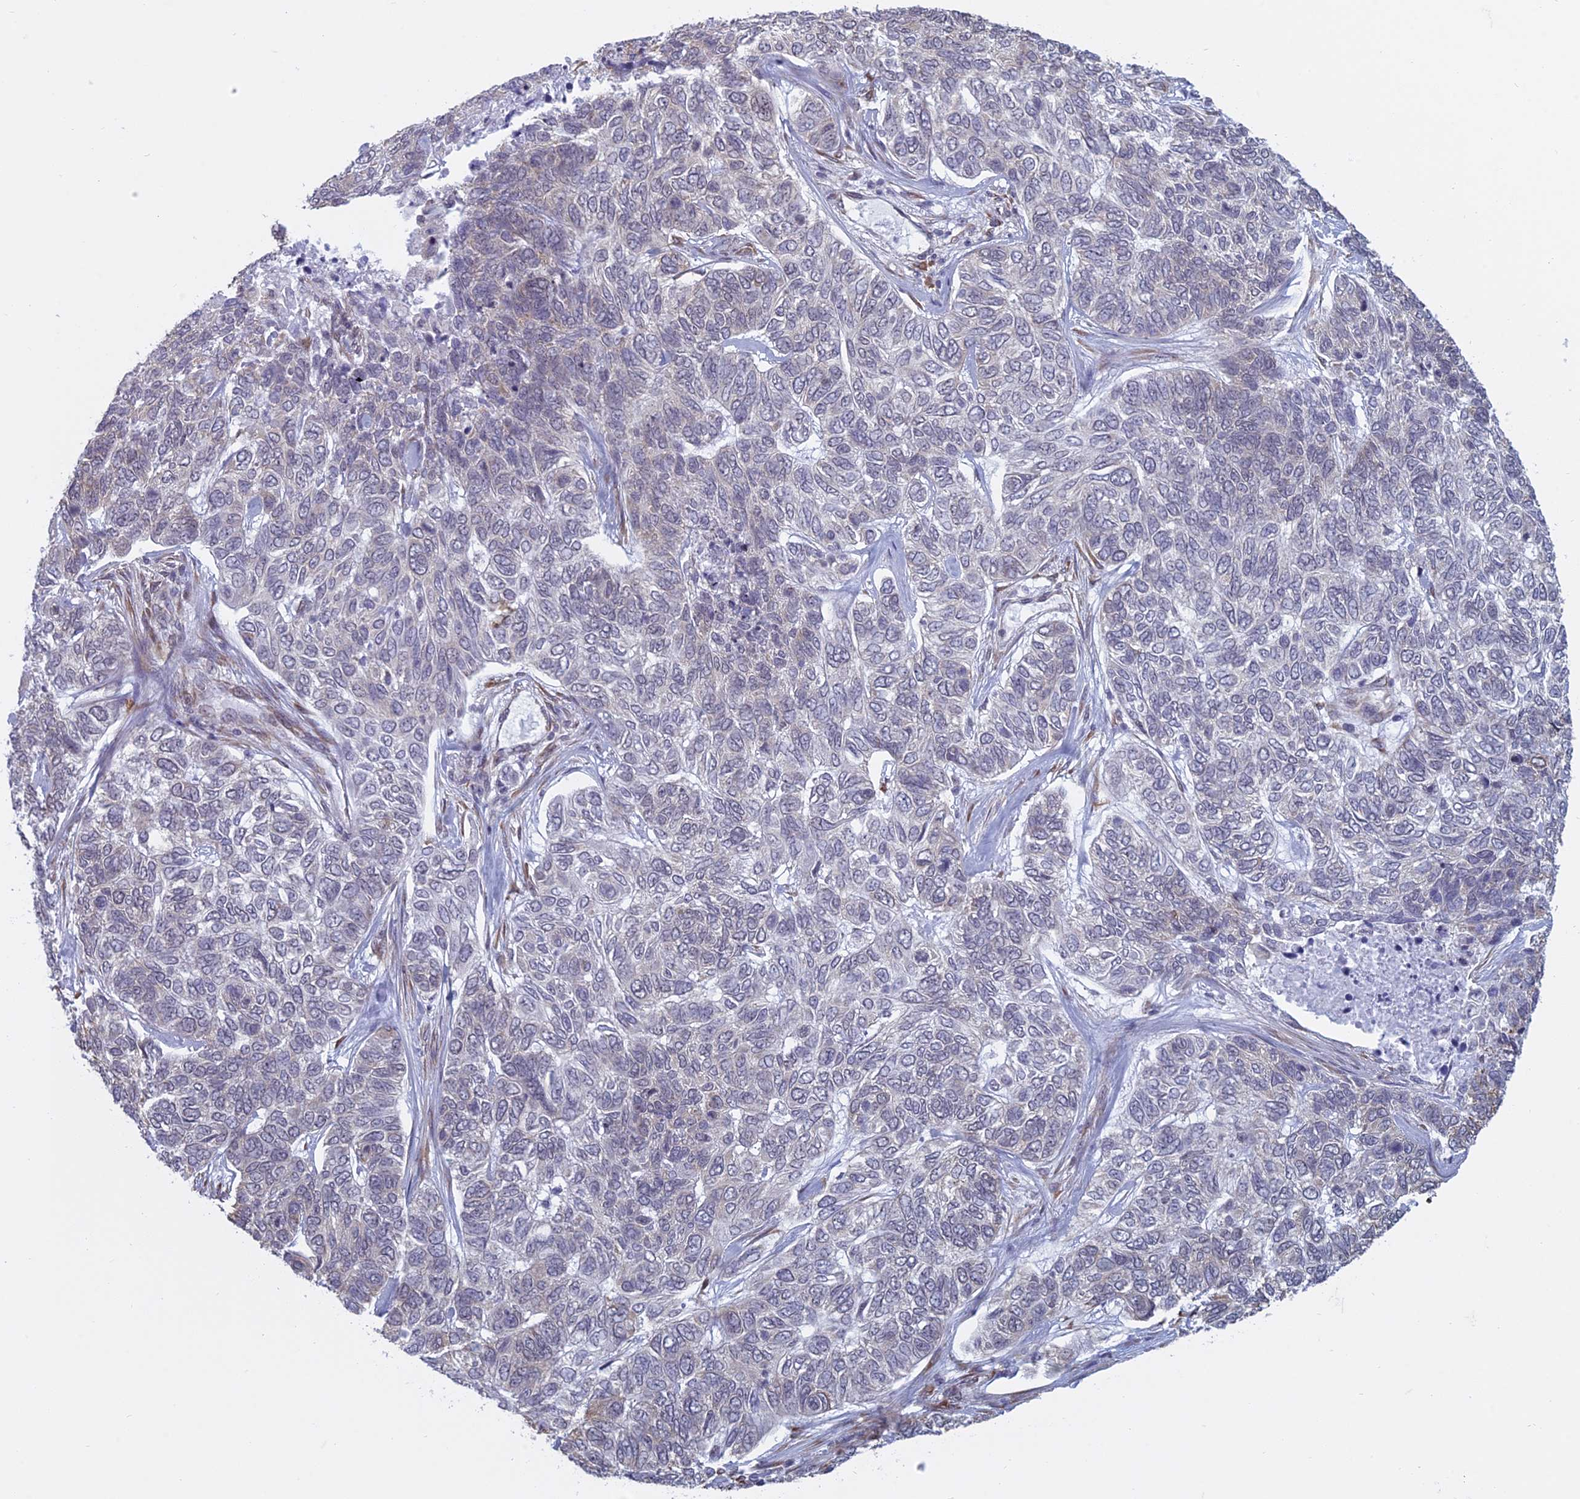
{"staining": {"intensity": "negative", "quantity": "none", "location": "none"}, "tissue": "skin cancer", "cell_type": "Tumor cells", "image_type": "cancer", "snomed": [{"axis": "morphology", "description": "Basal cell carcinoma"}, {"axis": "topography", "description": "Skin"}], "caption": "An image of skin cancer stained for a protein reveals no brown staining in tumor cells.", "gene": "RPS19BP1", "patient": {"sex": "female", "age": 65}}